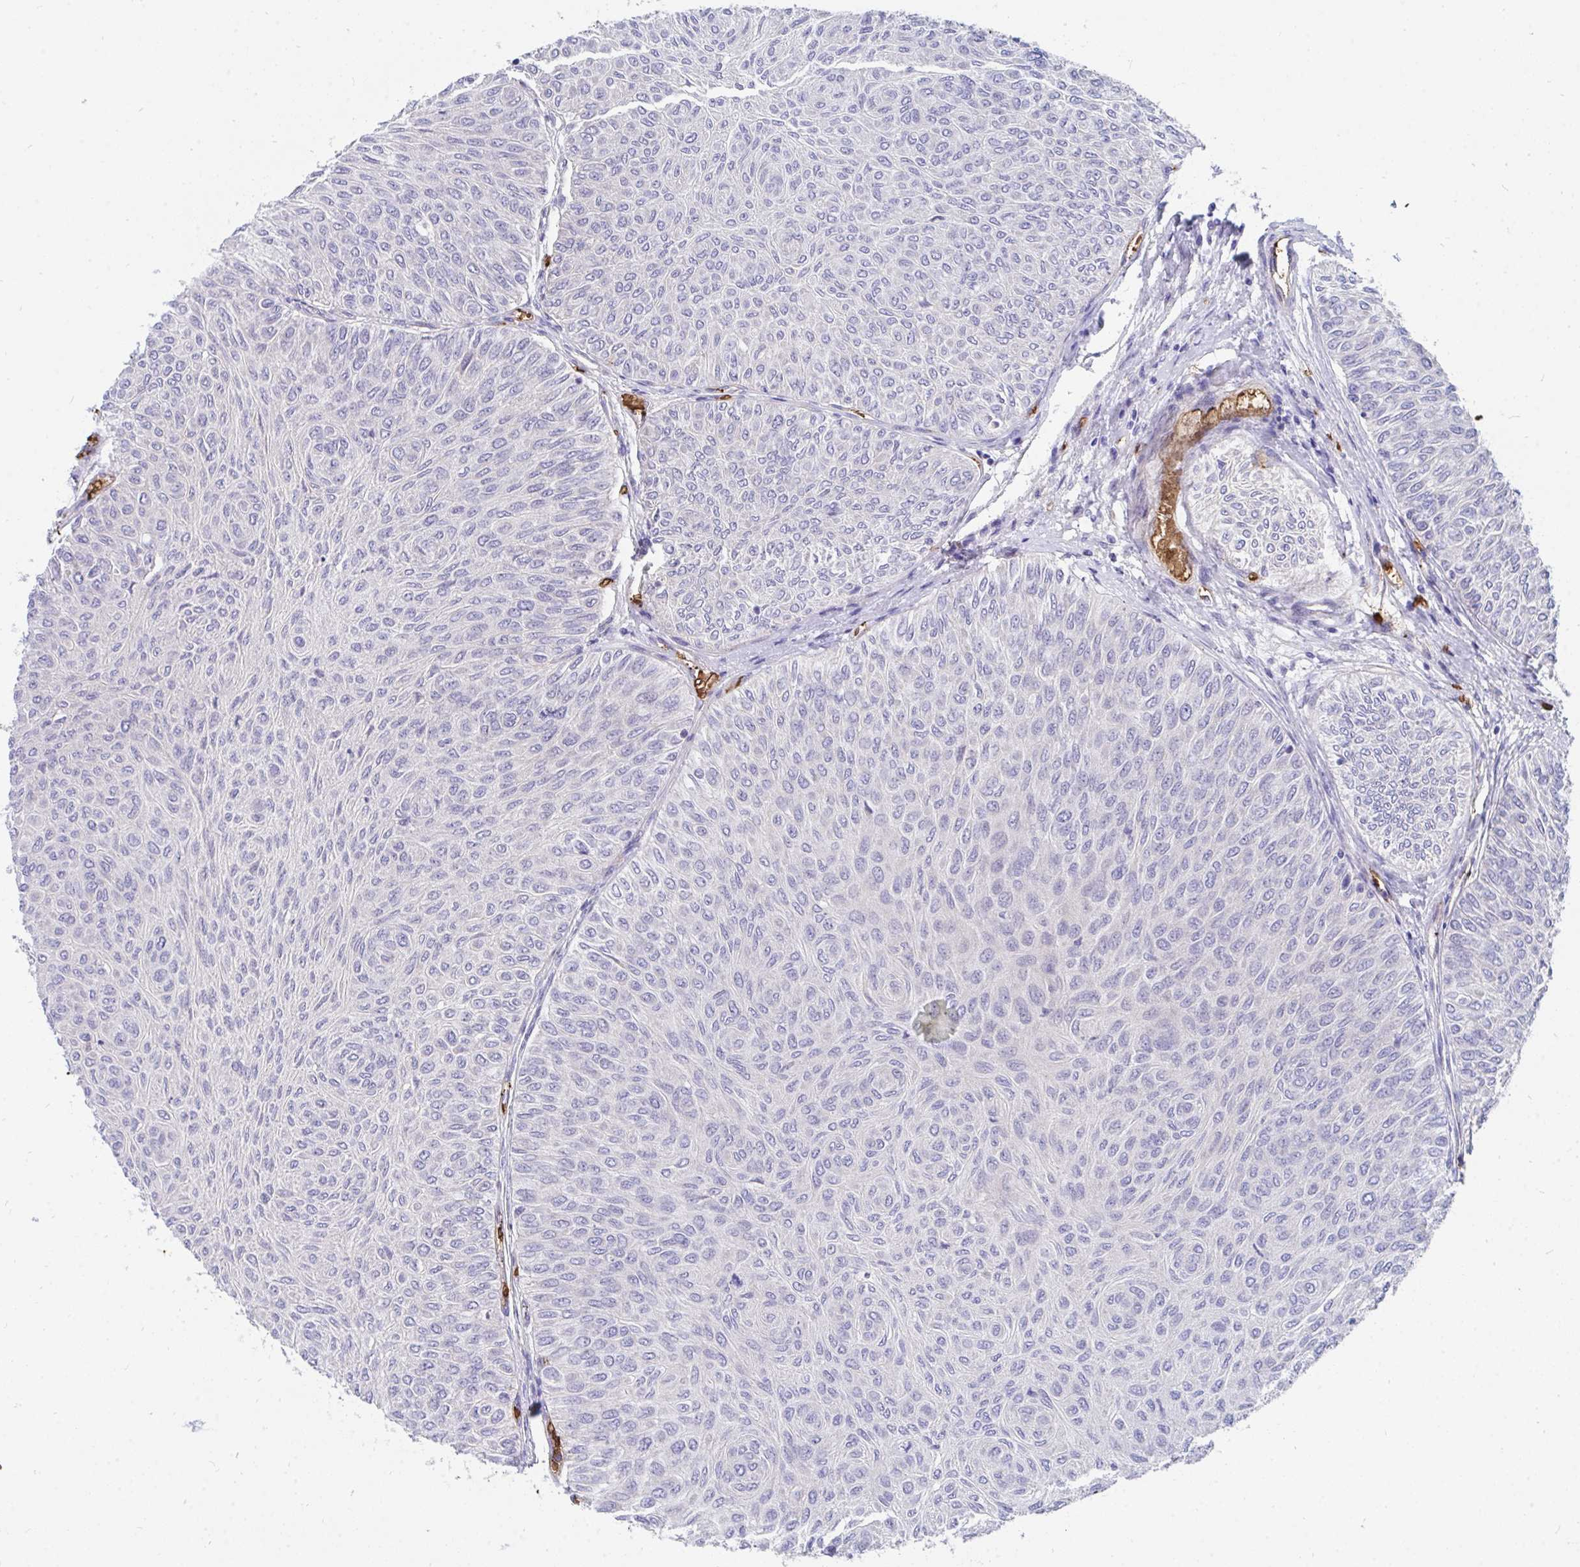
{"staining": {"intensity": "negative", "quantity": "none", "location": "none"}, "tissue": "urothelial cancer", "cell_type": "Tumor cells", "image_type": "cancer", "snomed": [{"axis": "morphology", "description": "Urothelial carcinoma, Low grade"}, {"axis": "topography", "description": "Urinary bladder"}], "caption": "Image shows no significant protein positivity in tumor cells of urothelial cancer.", "gene": "MROH2B", "patient": {"sex": "male", "age": 78}}